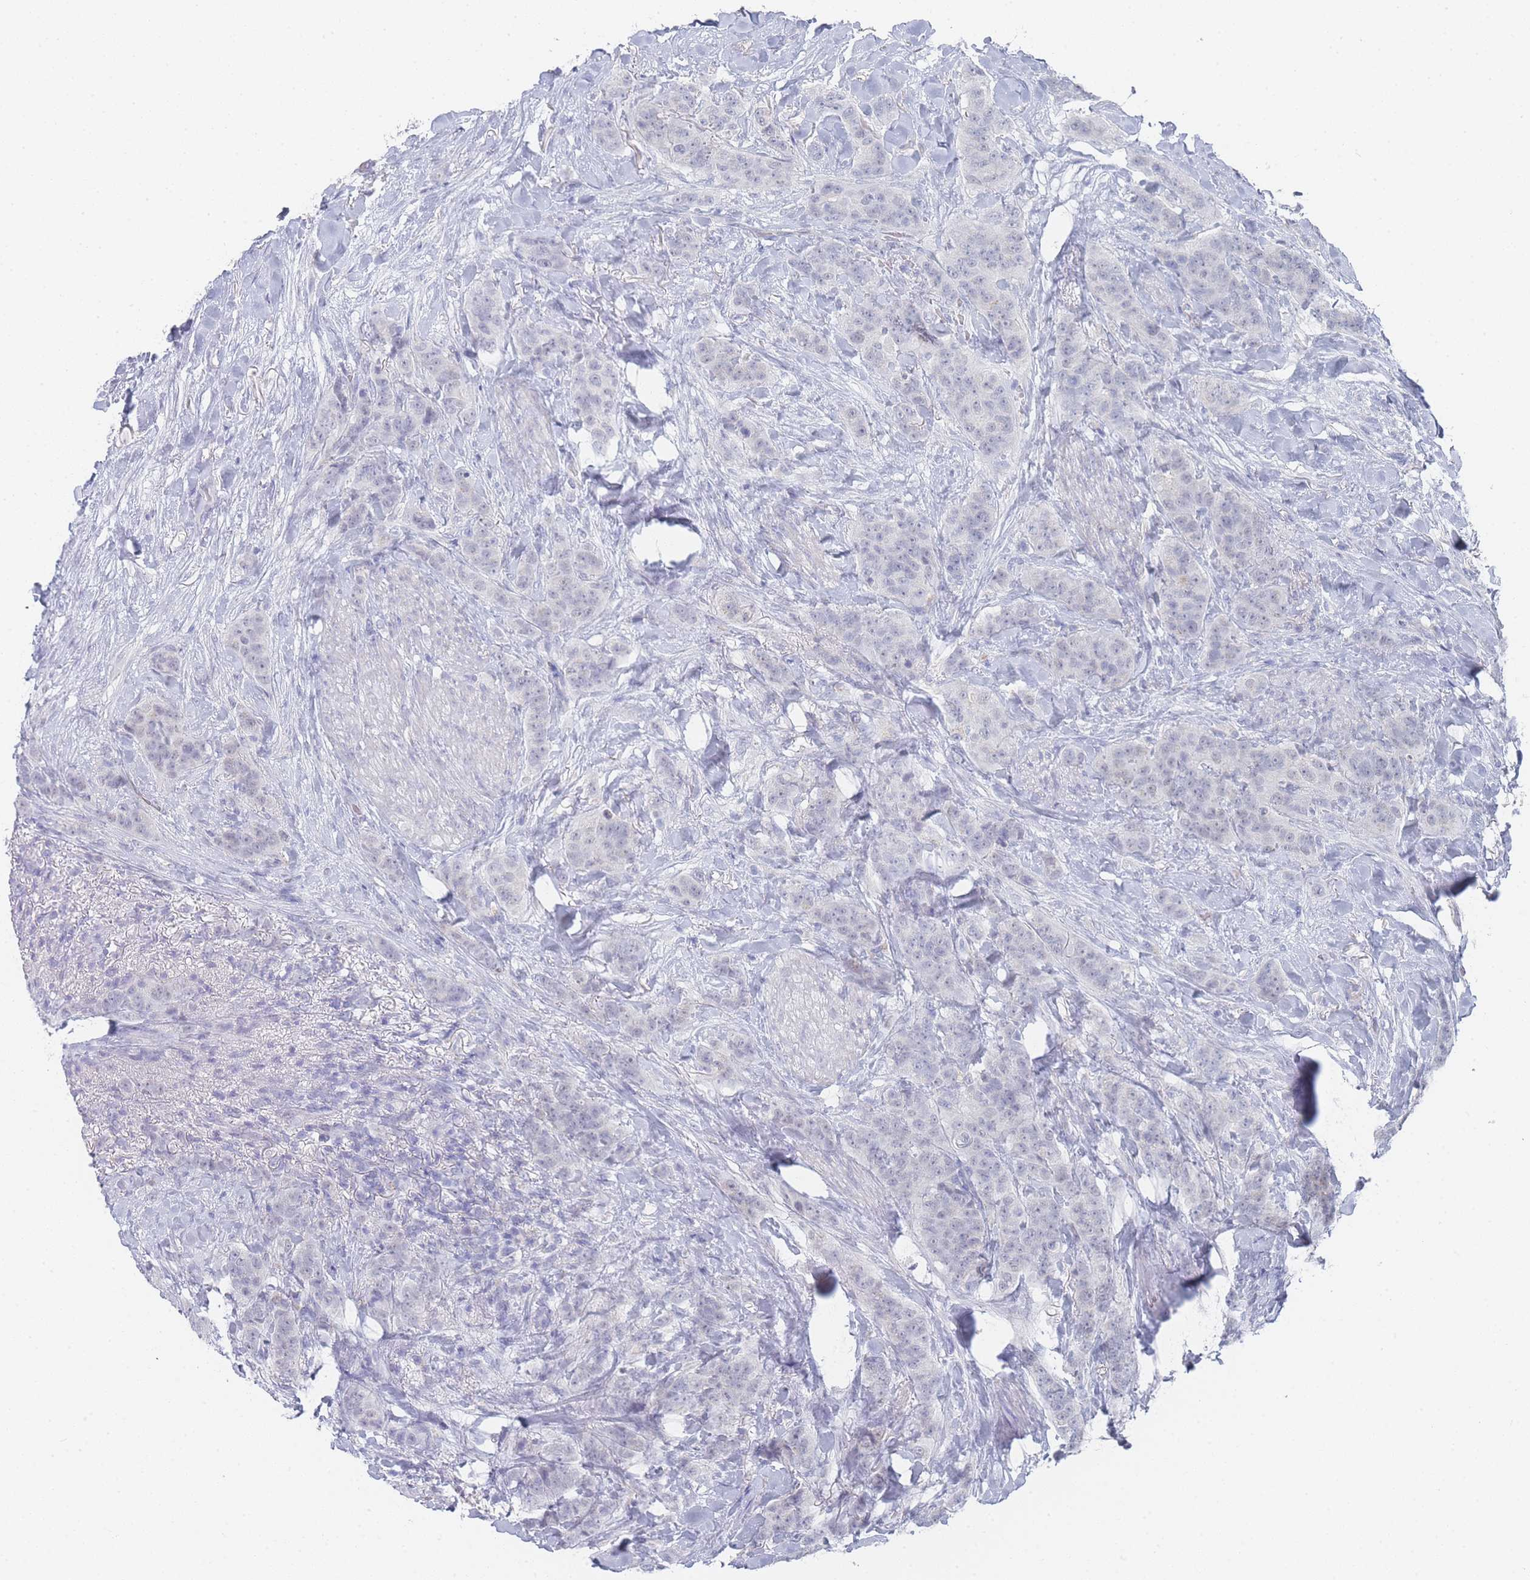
{"staining": {"intensity": "negative", "quantity": "none", "location": "none"}, "tissue": "breast cancer", "cell_type": "Tumor cells", "image_type": "cancer", "snomed": [{"axis": "morphology", "description": "Duct carcinoma"}, {"axis": "topography", "description": "Breast"}], "caption": "This is a histopathology image of IHC staining of breast cancer, which shows no expression in tumor cells.", "gene": "IMPG1", "patient": {"sex": "female", "age": 40}}